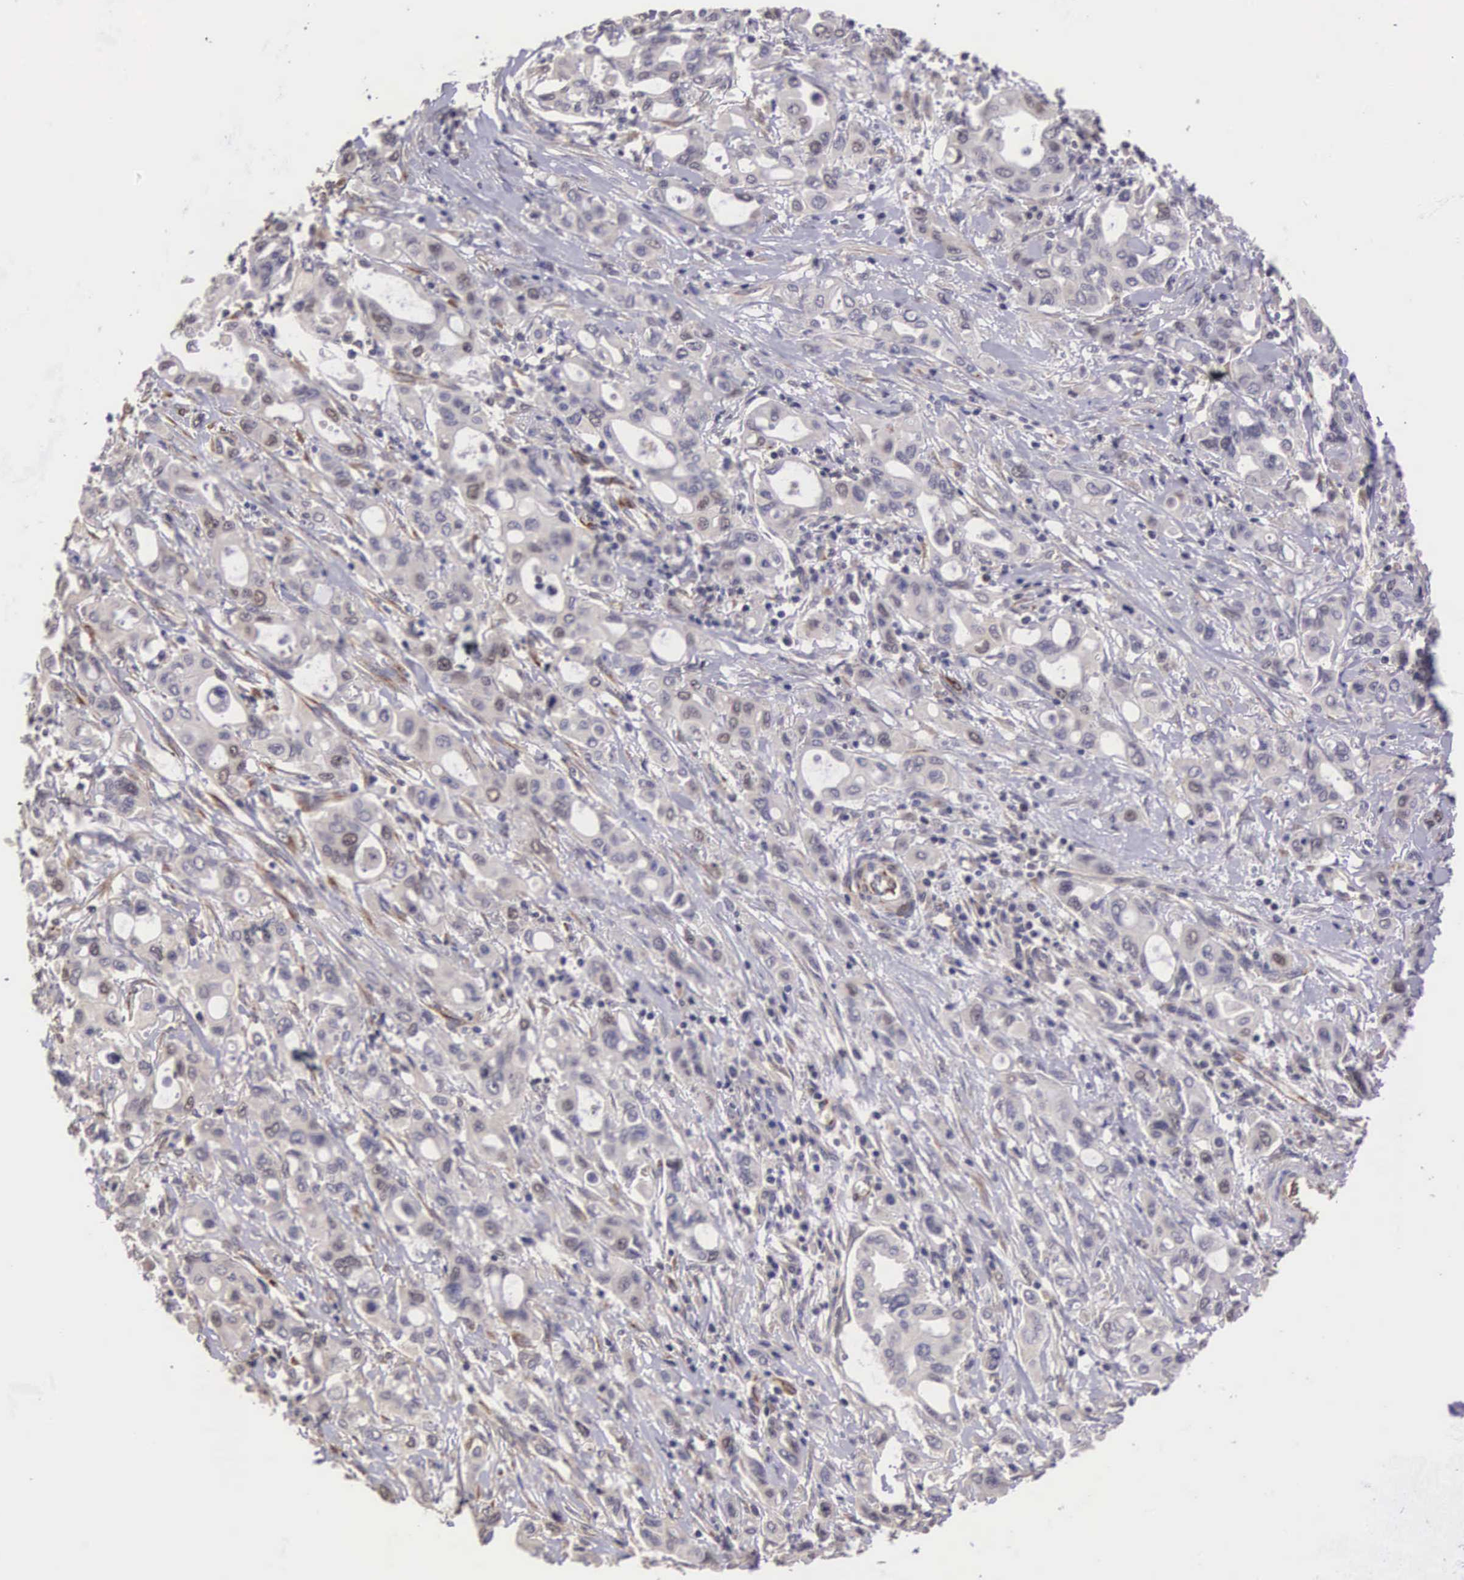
{"staining": {"intensity": "weak", "quantity": "25%-75%", "location": "cytoplasmic/membranous"}, "tissue": "pancreatic cancer", "cell_type": "Tumor cells", "image_type": "cancer", "snomed": [{"axis": "morphology", "description": "Adenocarcinoma, NOS"}, {"axis": "topography", "description": "Pancreas"}], "caption": "Weak cytoplasmic/membranous positivity is appreciated in about 25%-75% of tumor cells in adenocarcinoma (pancreatic). The staining was performed using DAB, with brown indicating positive protein expression. Nuclei are stained blue with hematoxylin.", "gene": "CDC45", "patient": {"sex": "female", "age": 57}}